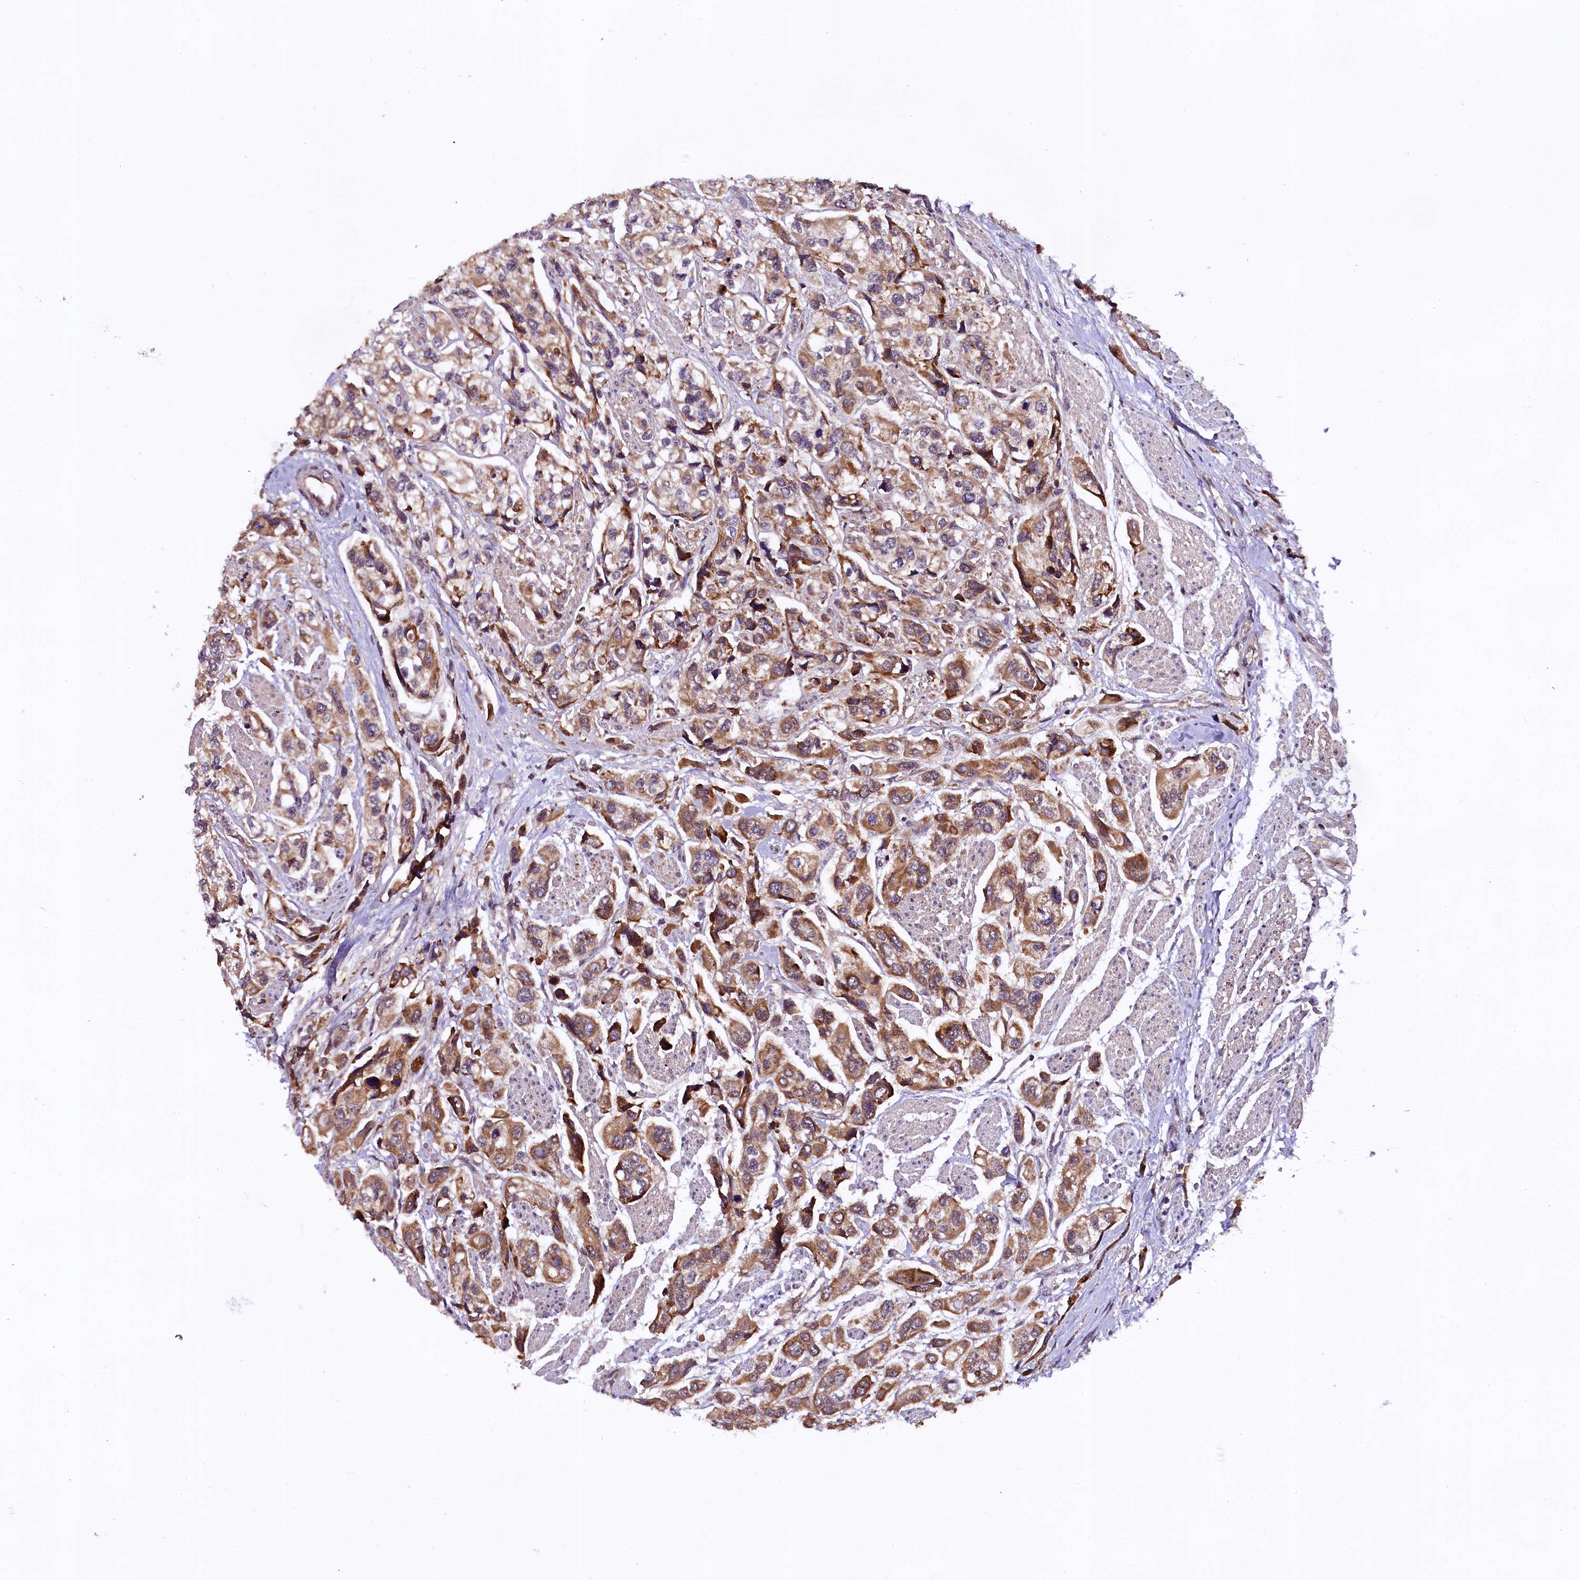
{"staining": {"intensity": "moderate", "quantity": ">75%", "location": "cytoplasmic/membranous"}, "tissue": "urothelial cancer", "cell_type": "Tumor cells", "image_type": "cancer", "snomed": [{"axis": "morphology", "description": "Urothelial carcinoma, High grade"}, {"axis": "topography", "description": "Urinary bladder"}], "caption": "Urothelial cancer stained with a protein marker shows moderate staining in tumor cells.", "gene": "DOHH", "patient": {"sex": "male", "age": 67}}